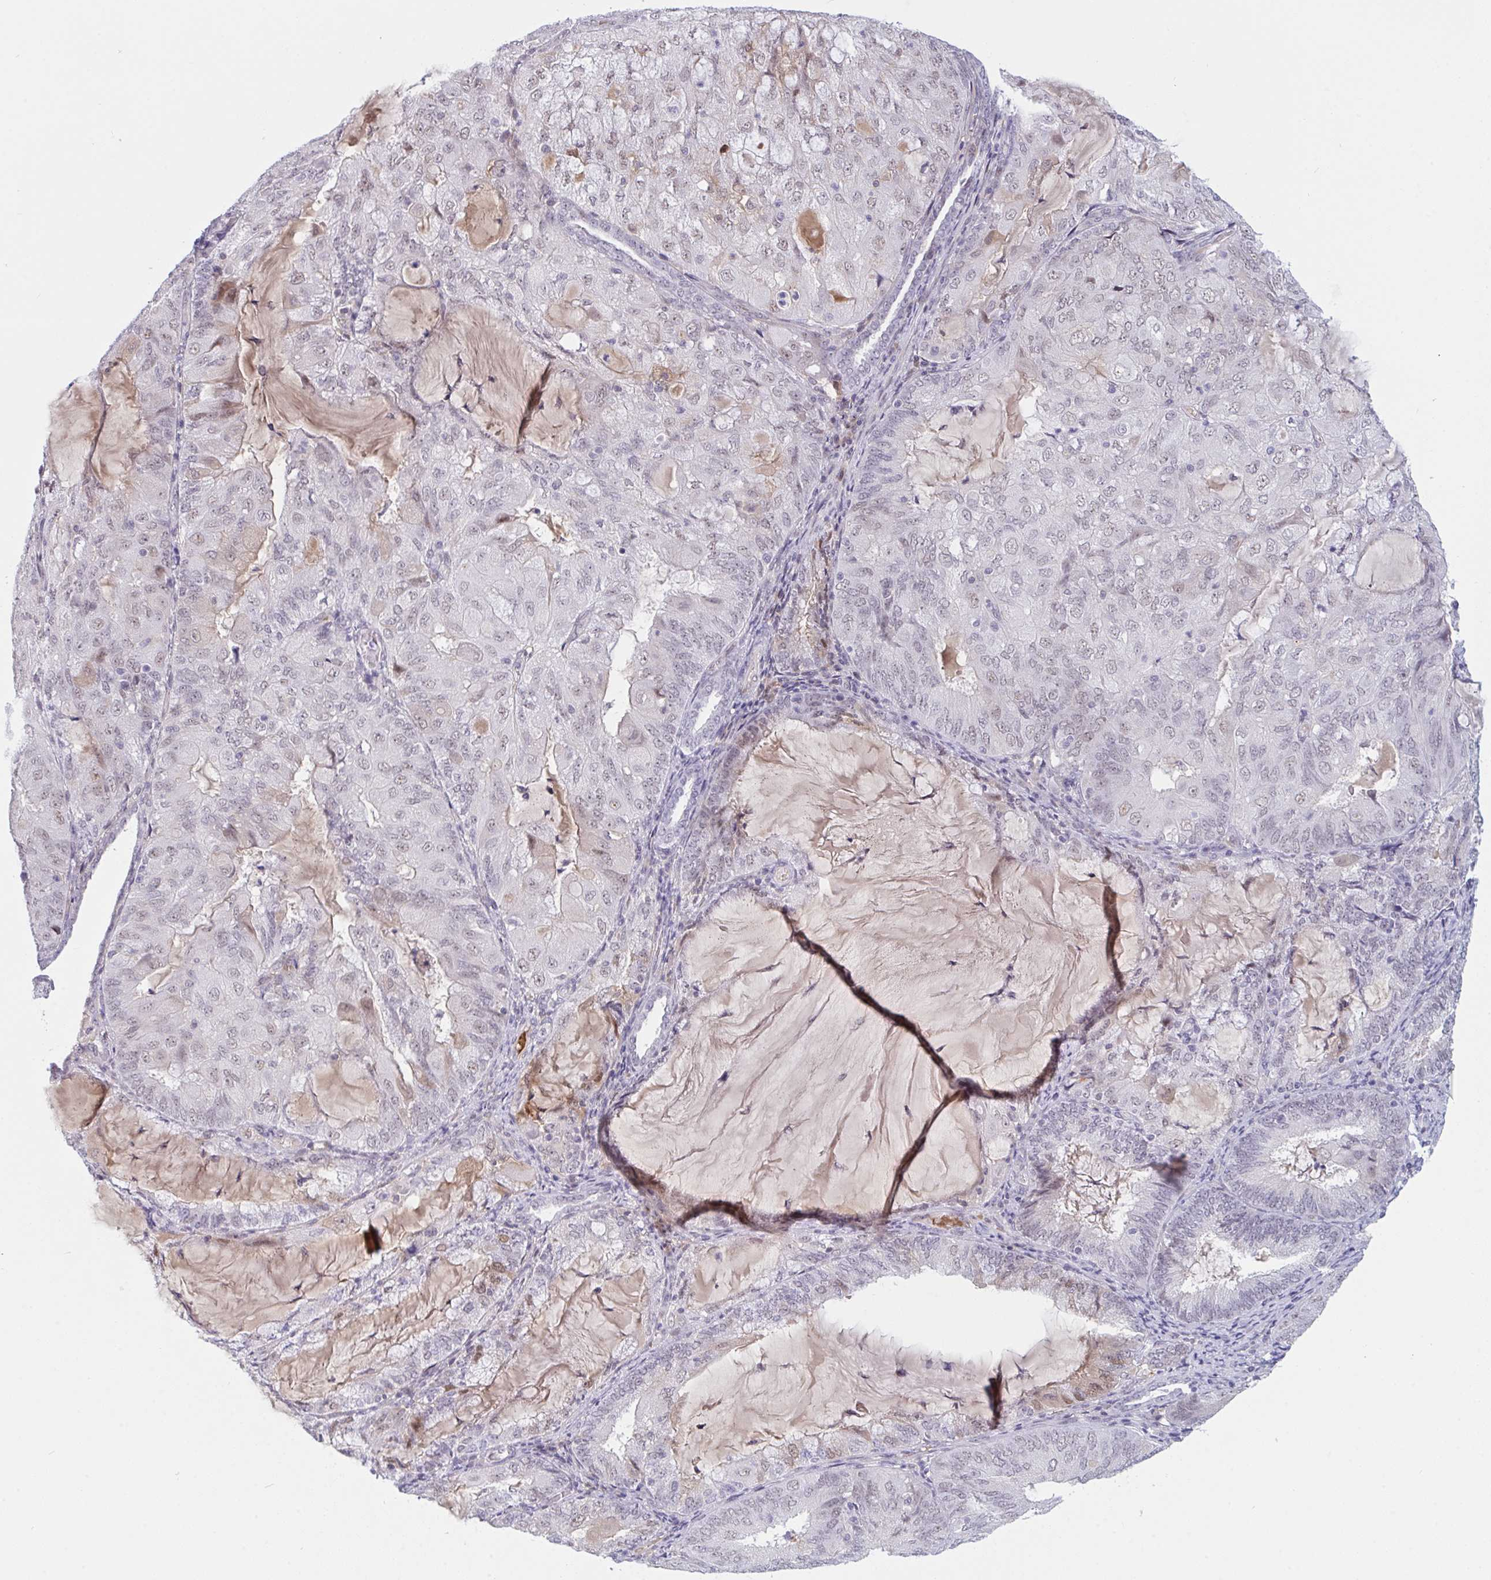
{"staining": {"intensity": "moderate", "quantity": "<25%", "location": "cytoplasmic/membranous"}, "tissue": "endometrial cancer", "cell_type": "Tumor cells", "image_type": "cancer", "snomed": [{"axis": "morphology", "description": "Adenocarcinoma, NOS"}, {"axis": "topography", "description": "Endometrium"}], "caption": "Human endometrial cancer stained for a protein (brown) shows moderate cytoplasmic/membranous positive staining in approximately <25% of tumor cells.", "gene": "DSCAML1", "patient": {"sex": "female", "age": 81}}